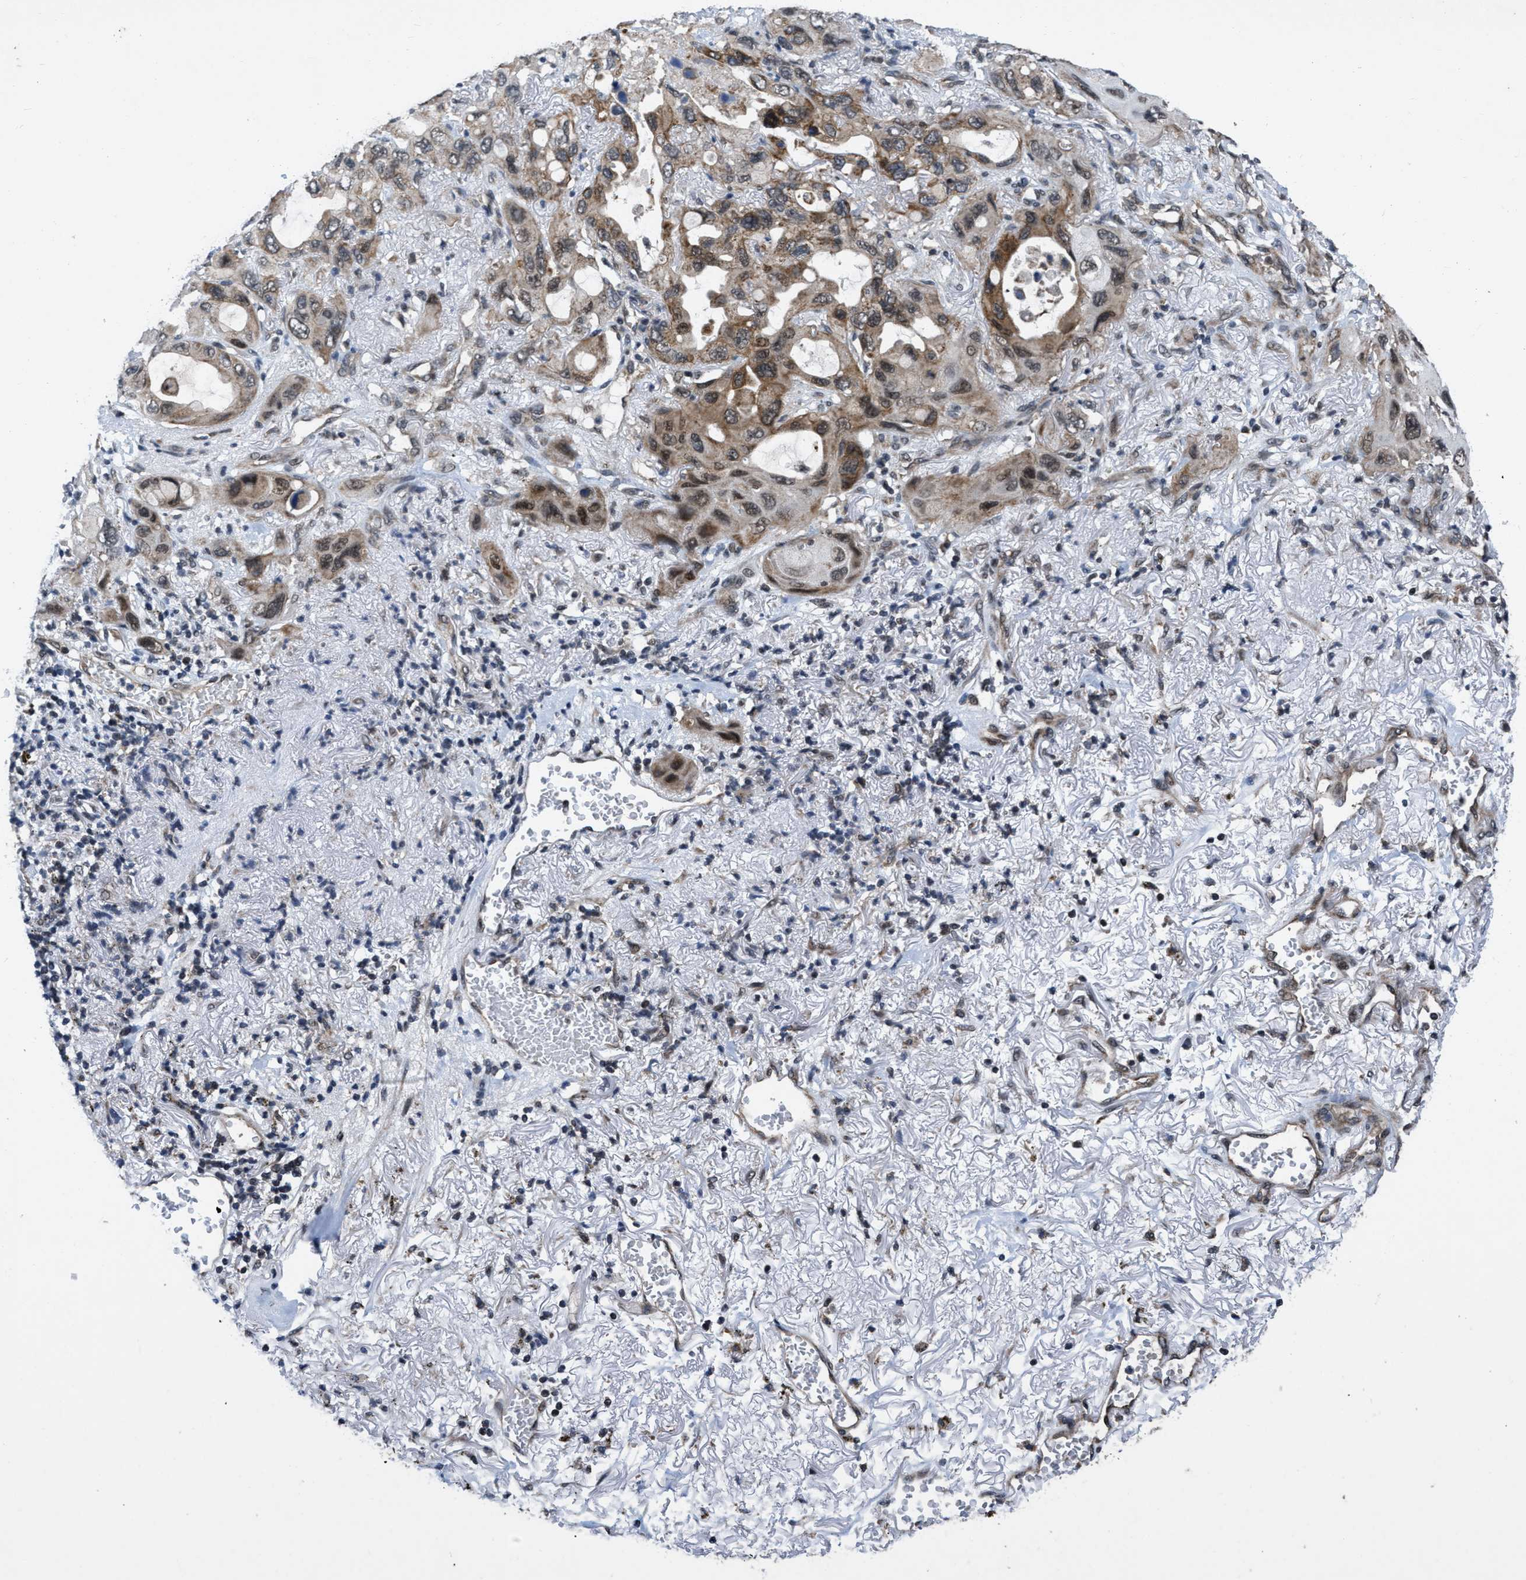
{"staining": {"intensity": "moderate", "quantity": "<25%", "location": "cytoplasmic/membranous,nuclear"}, "tissue": "lung cancer", "cell_type": "Tumor cells", "image_type": "cancer", "snomed": [{"axis": "morphology", "description": "Squamous cell carcinoma, NOS"}, {"axis": "topography", "description": "Lung"}], "caption": "Immunohistochemistry (DAB (3,3'-diaminobenzidine)) staining of lung cancer exhibits moderate cytoplasmic/membranous and nuclear protein positivity in about <25% of tumor cells.", "gene": "ZNHIT1", "patient": {"sex": "female", "age": 73}}